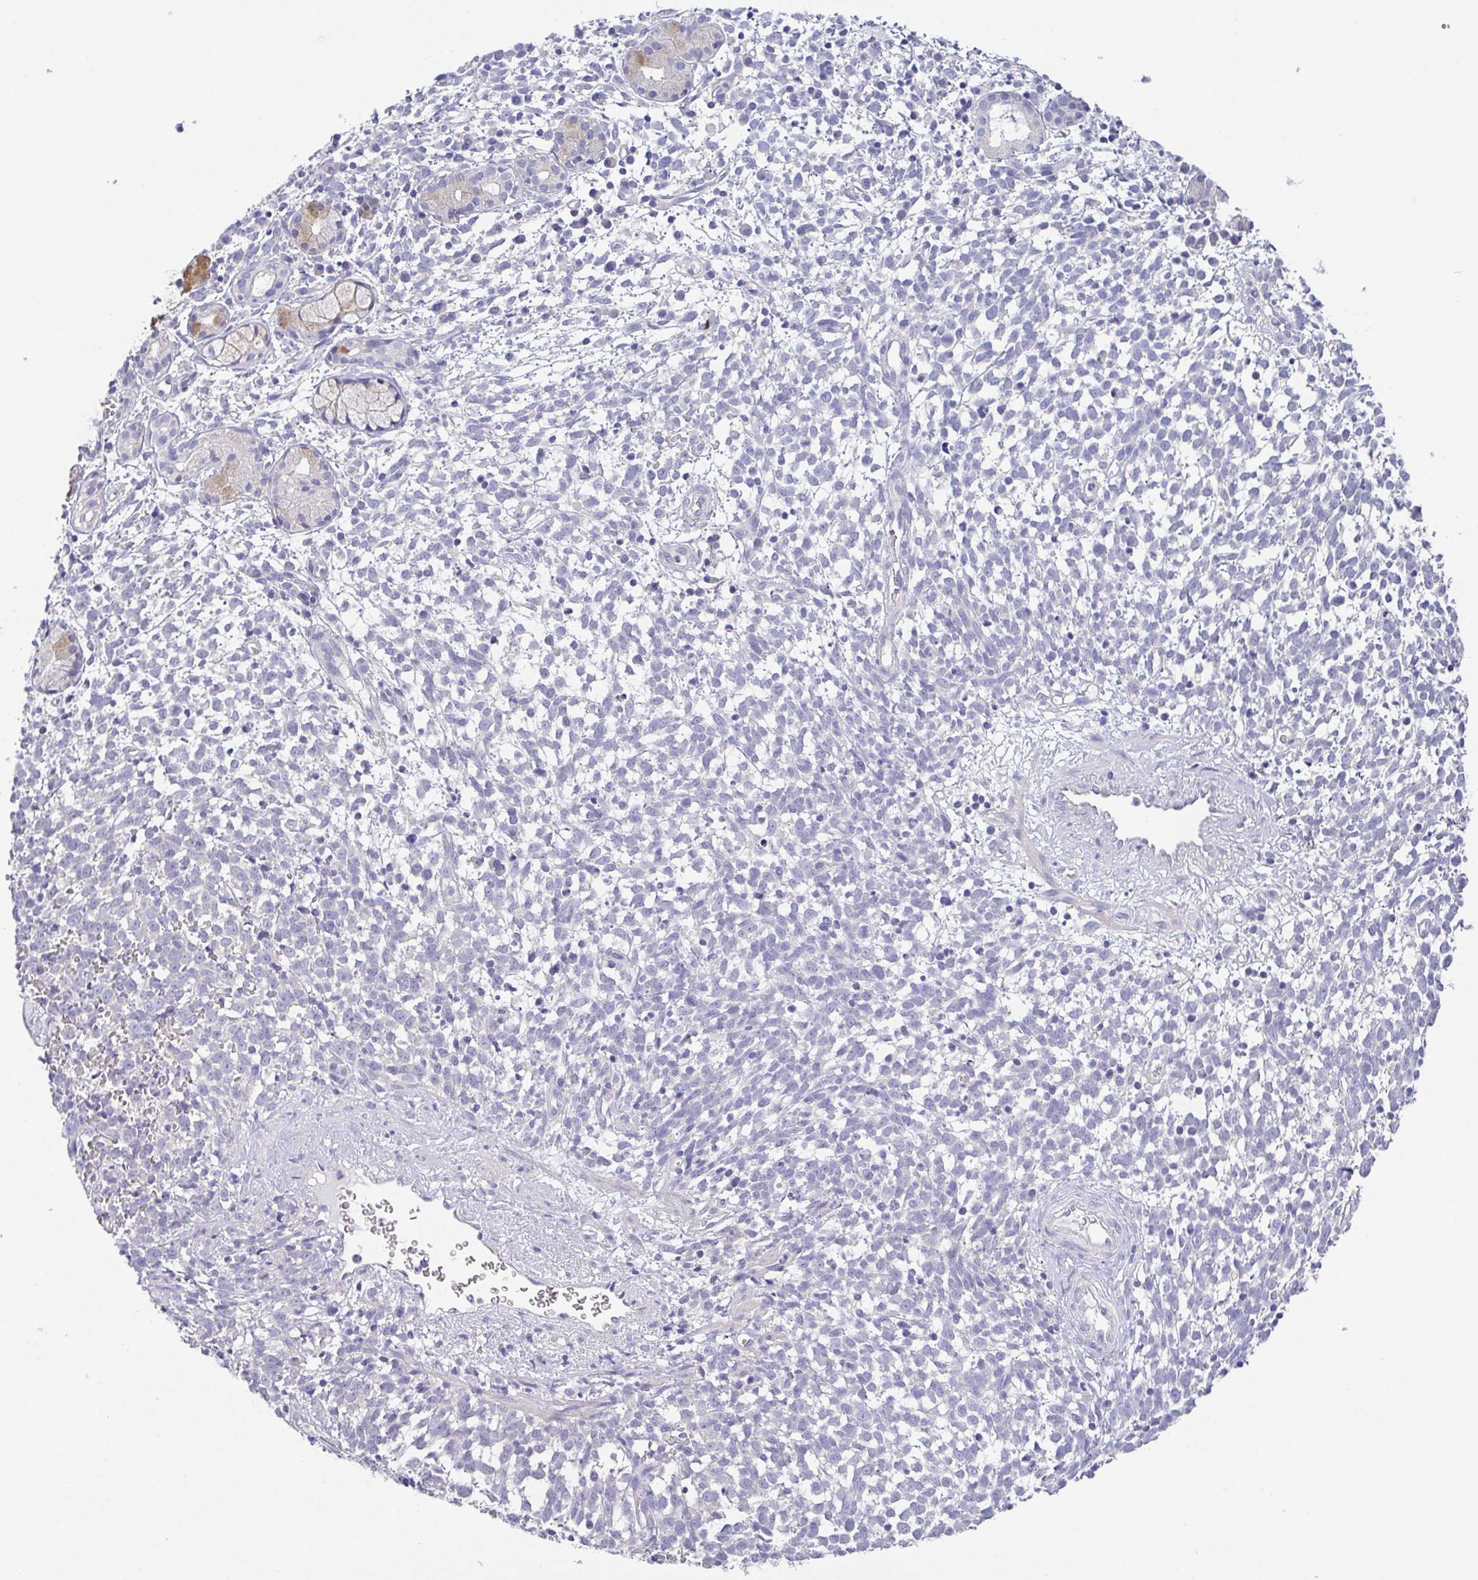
{"staining": {"intensity": "negative", "quantity": "none", "location": "none"}, "tissue": "melanoma", "cell_type": "Tumor cells", "image_type": "cancer", "snomed": [{"axis": "morphology", "description": "Malignant melanoma, NOS"}, {"axis": "topography", "description": "Skin"}], "caption": "Tumor cells show no significant staining in malignant melanoma.", "gene": "PKDREJ", "patient": {"sex": "female", "age": 70}}